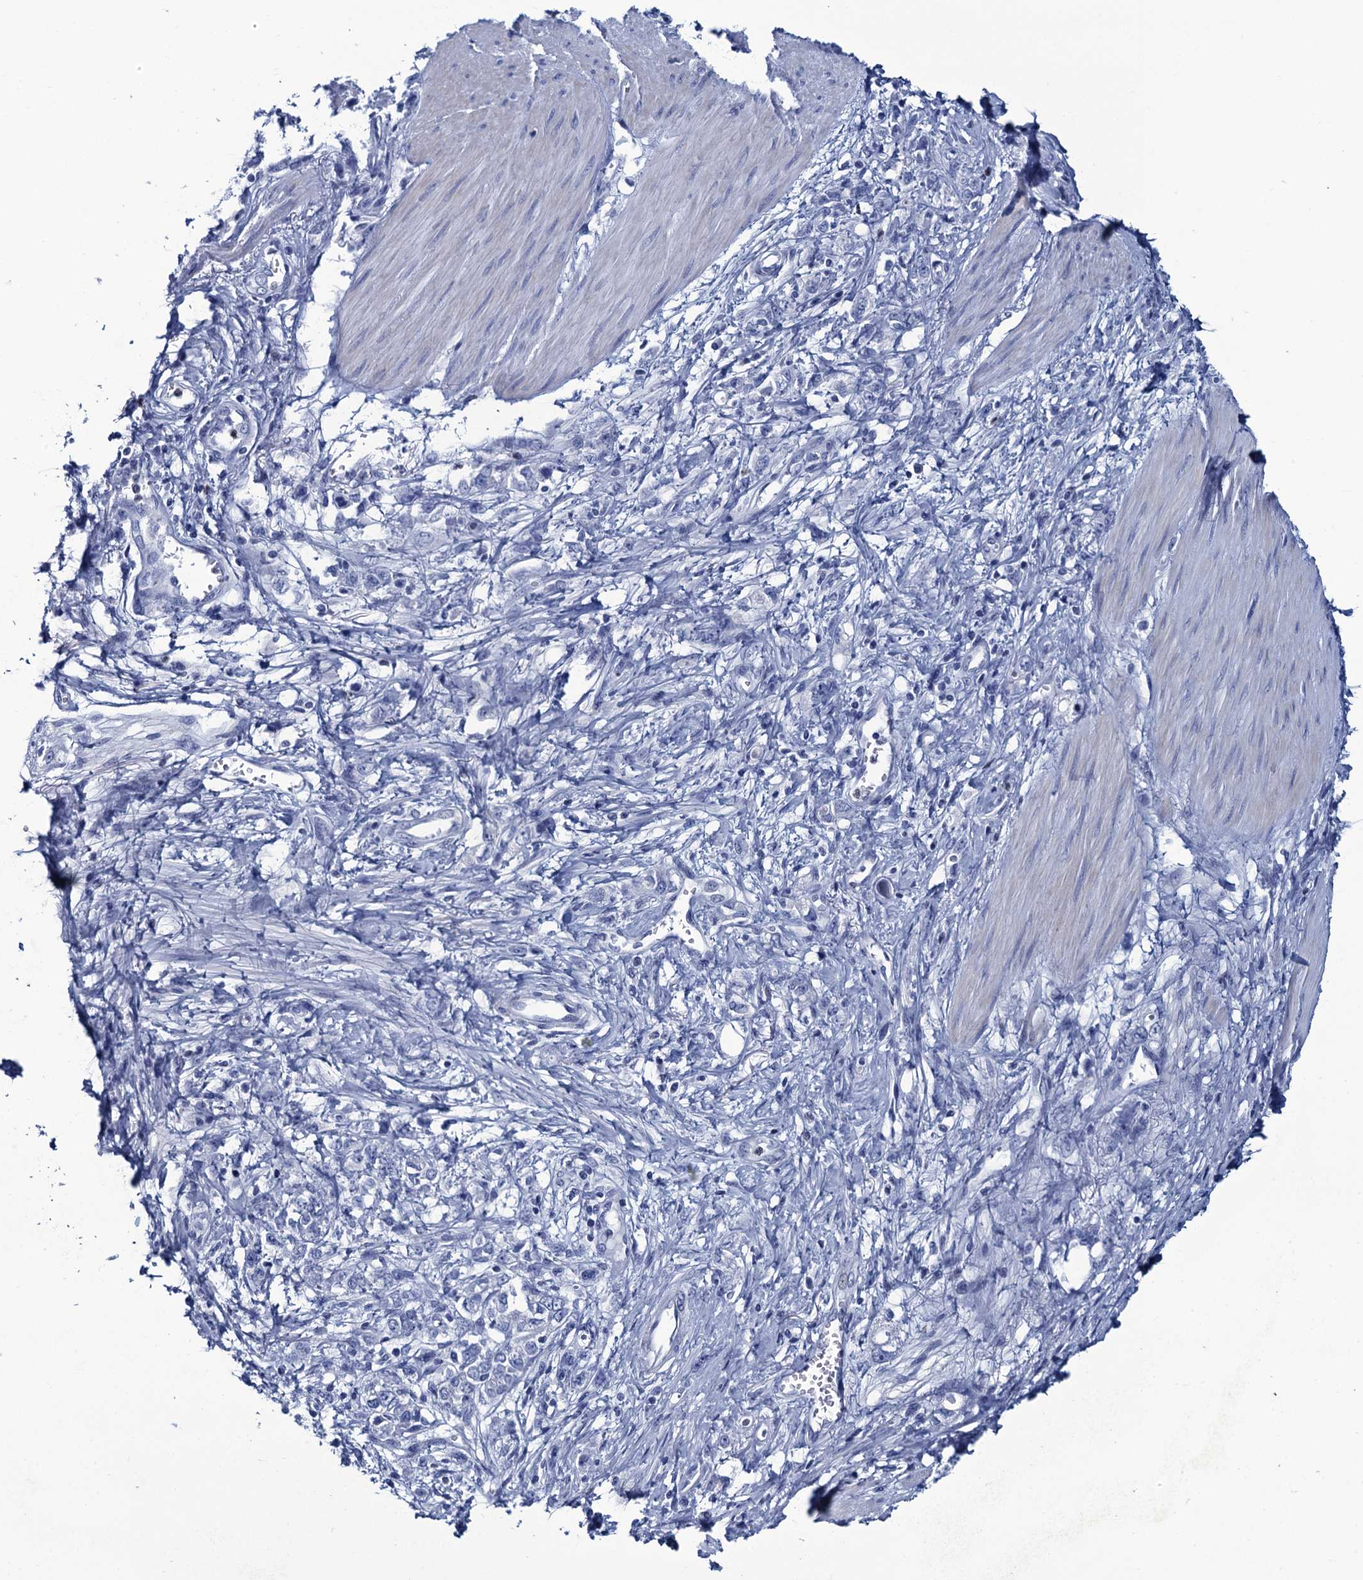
{"staining": {"intensity": "negative", "quantity": "none", "location": "none"}, "tissue": "stomach cancer", "cell_type": "Tumor cells", "image_type": "cancer", "snomed": [{"axis": "morphology", "description": "Adenocarcinoma, NOS"}, {"axis": "topography", "description": "Stomach"}], "caption": "The photomicrograph displays no staining of tumor cells in stomach cancer.", "gene": "RHCG", "patient": {"sex": "female", "age": 76}}